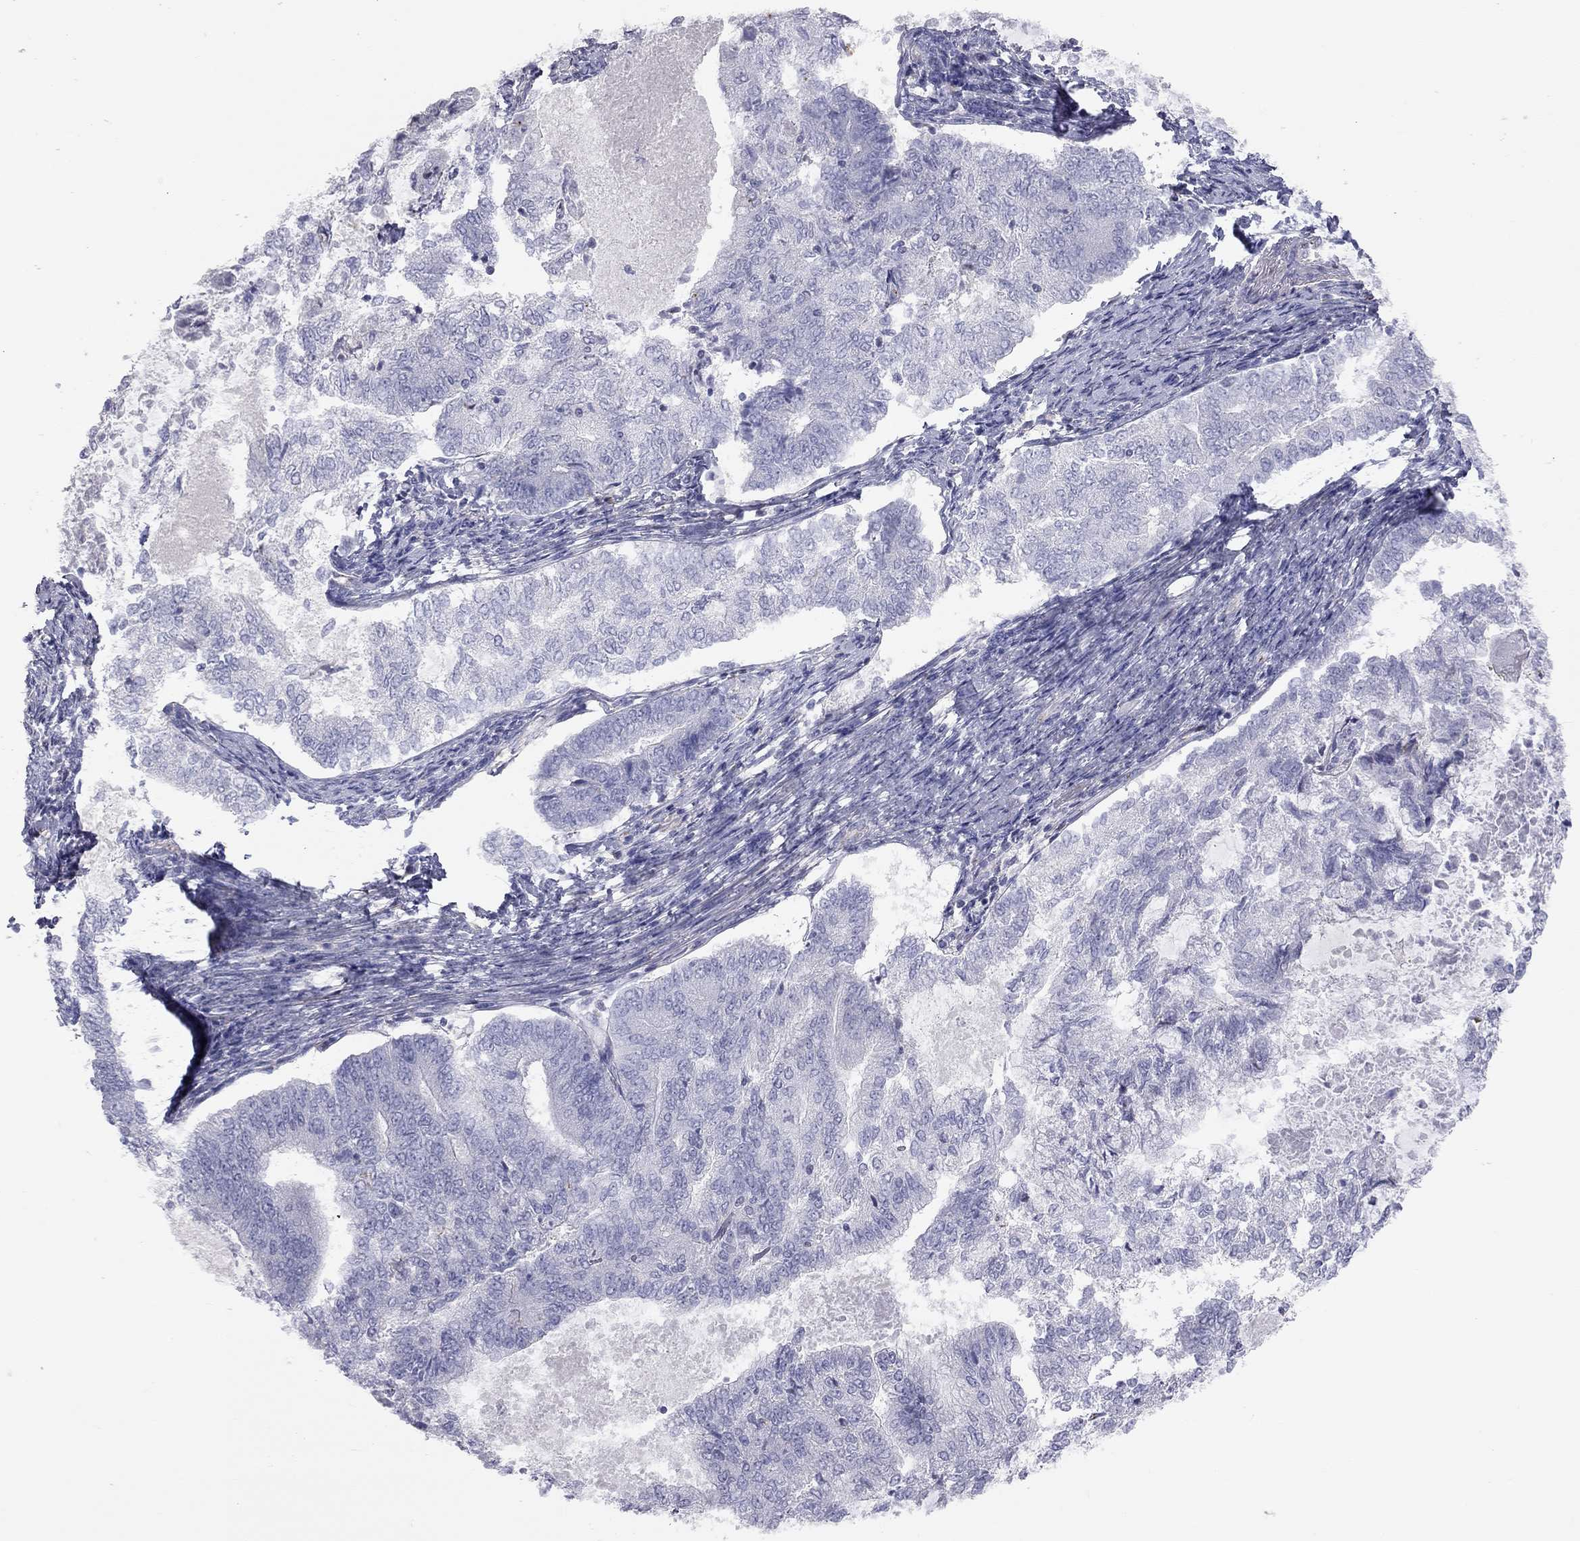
{"staining": {"intensity": "negative", "quantity": "none", "location": "none"}, "tissue": "endometrial cancer", "cell_type": "Tumor cells", "image_type": "cancer", "snomed": [{"axis": "morphology", "description": "Adenocarcinoma, NOS"}, {"axis": "topography", "description": "Endometrium"}], "caption": "Human endometrial adenocarcinoma stained for a protein using IHC displays no expression in tumor cells.", "gene": "ADCYAP1", "patient": {"sex": "female", "age": 65}}